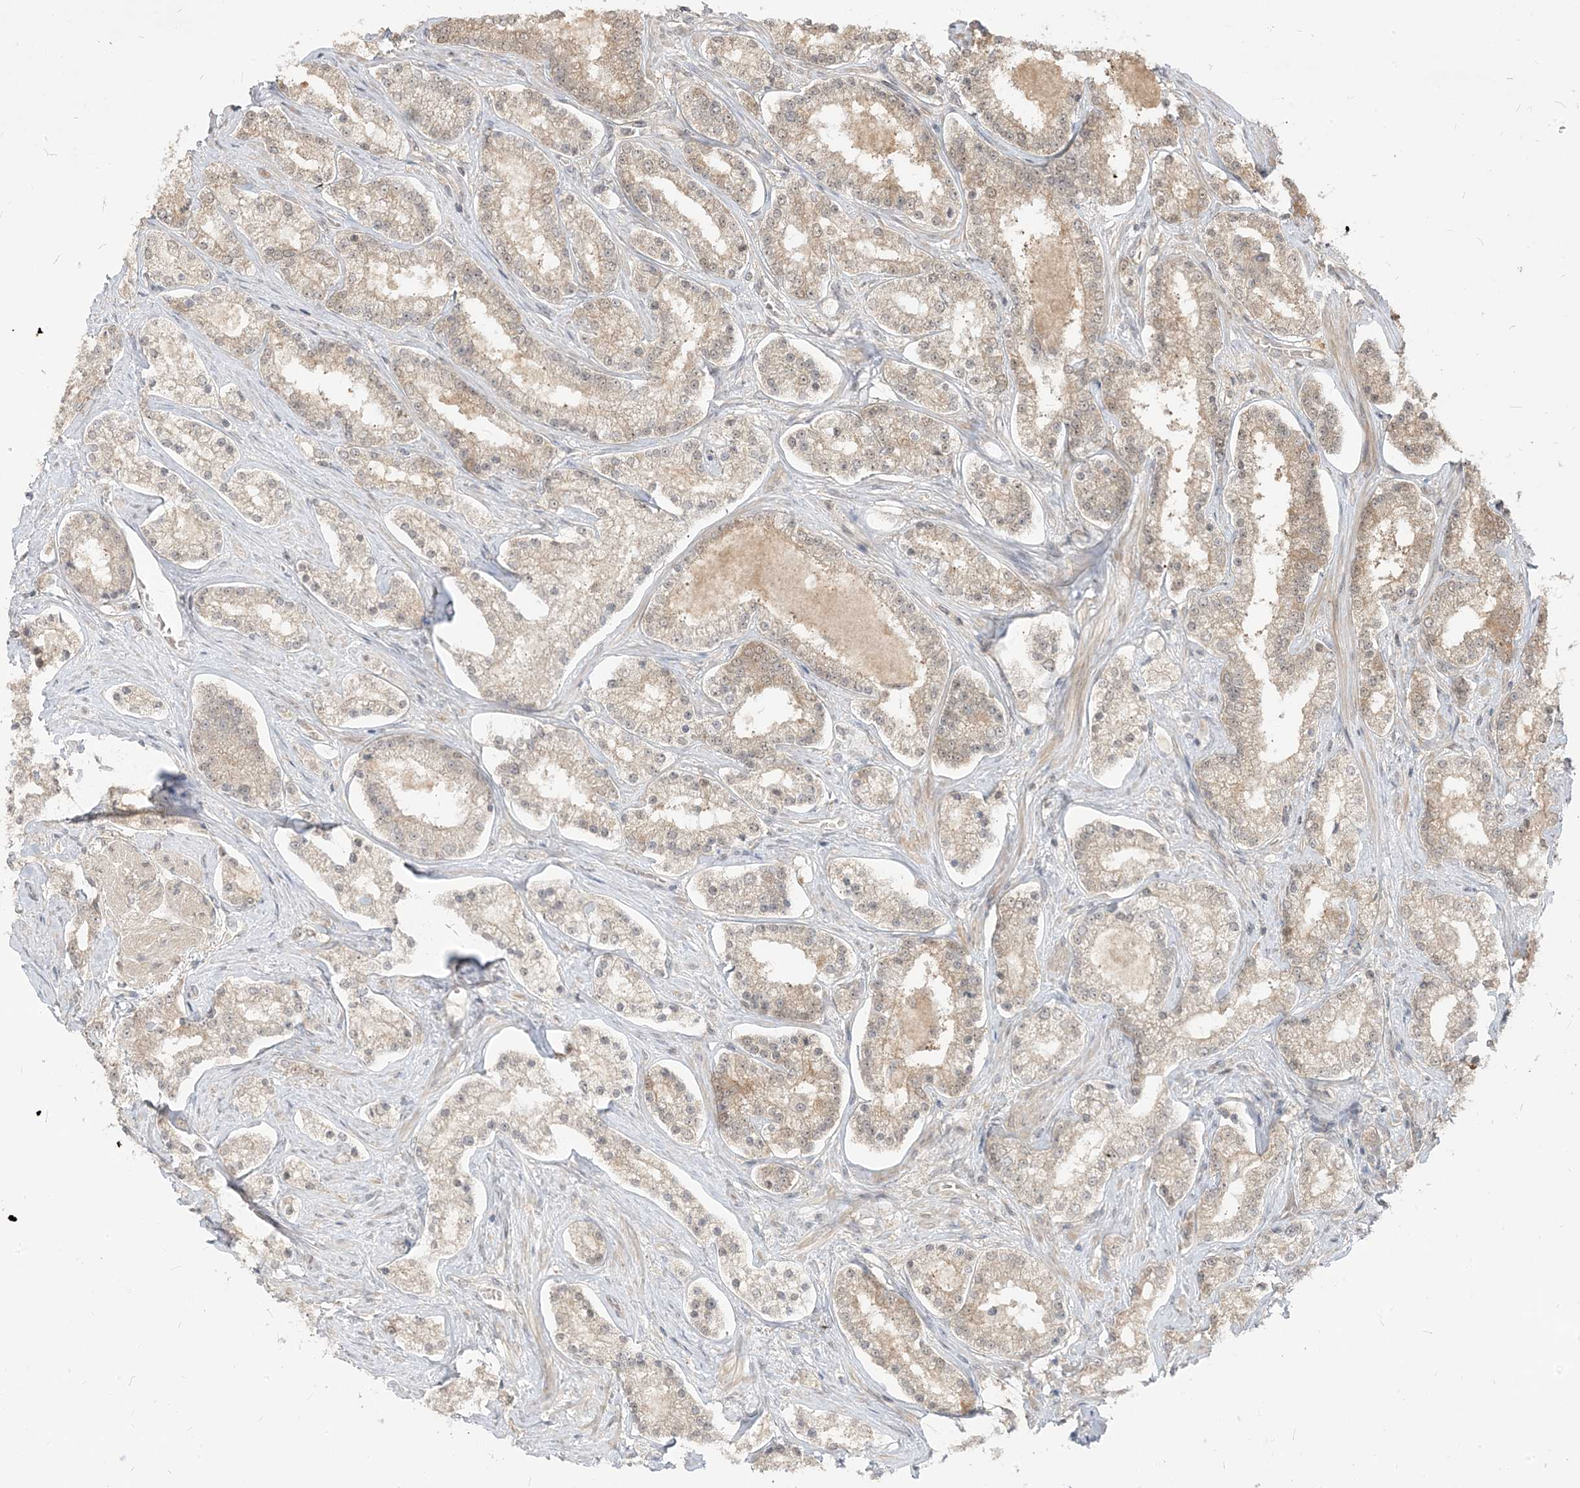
{"staining": {"intensity": "weak", "quantity": "25%-75%", "location": "cytoplasmic/membranous,nuclear"}, "tissue": "prostate cancer", "cell_type": "Tumor cells", "image_type": "cancer", "snomed": [{"axis": "morphology", "description": "Normal tissue, NOS"}, {"axis": "morphology", "description": "Adenocarcinoma, High grade"}, {"axis": "topography", "description": "Prostate"}], "caption": "Prostate high-grade adenocarcinoma stained with DAB immunohistochemistry demonstrates low levels of weak cytoplasmic/membranous and nuclear positivity in approximately 25%-75% of tumor cells.", "gene": "TBCC", "patient": {"sex": "male", "age": 83}}